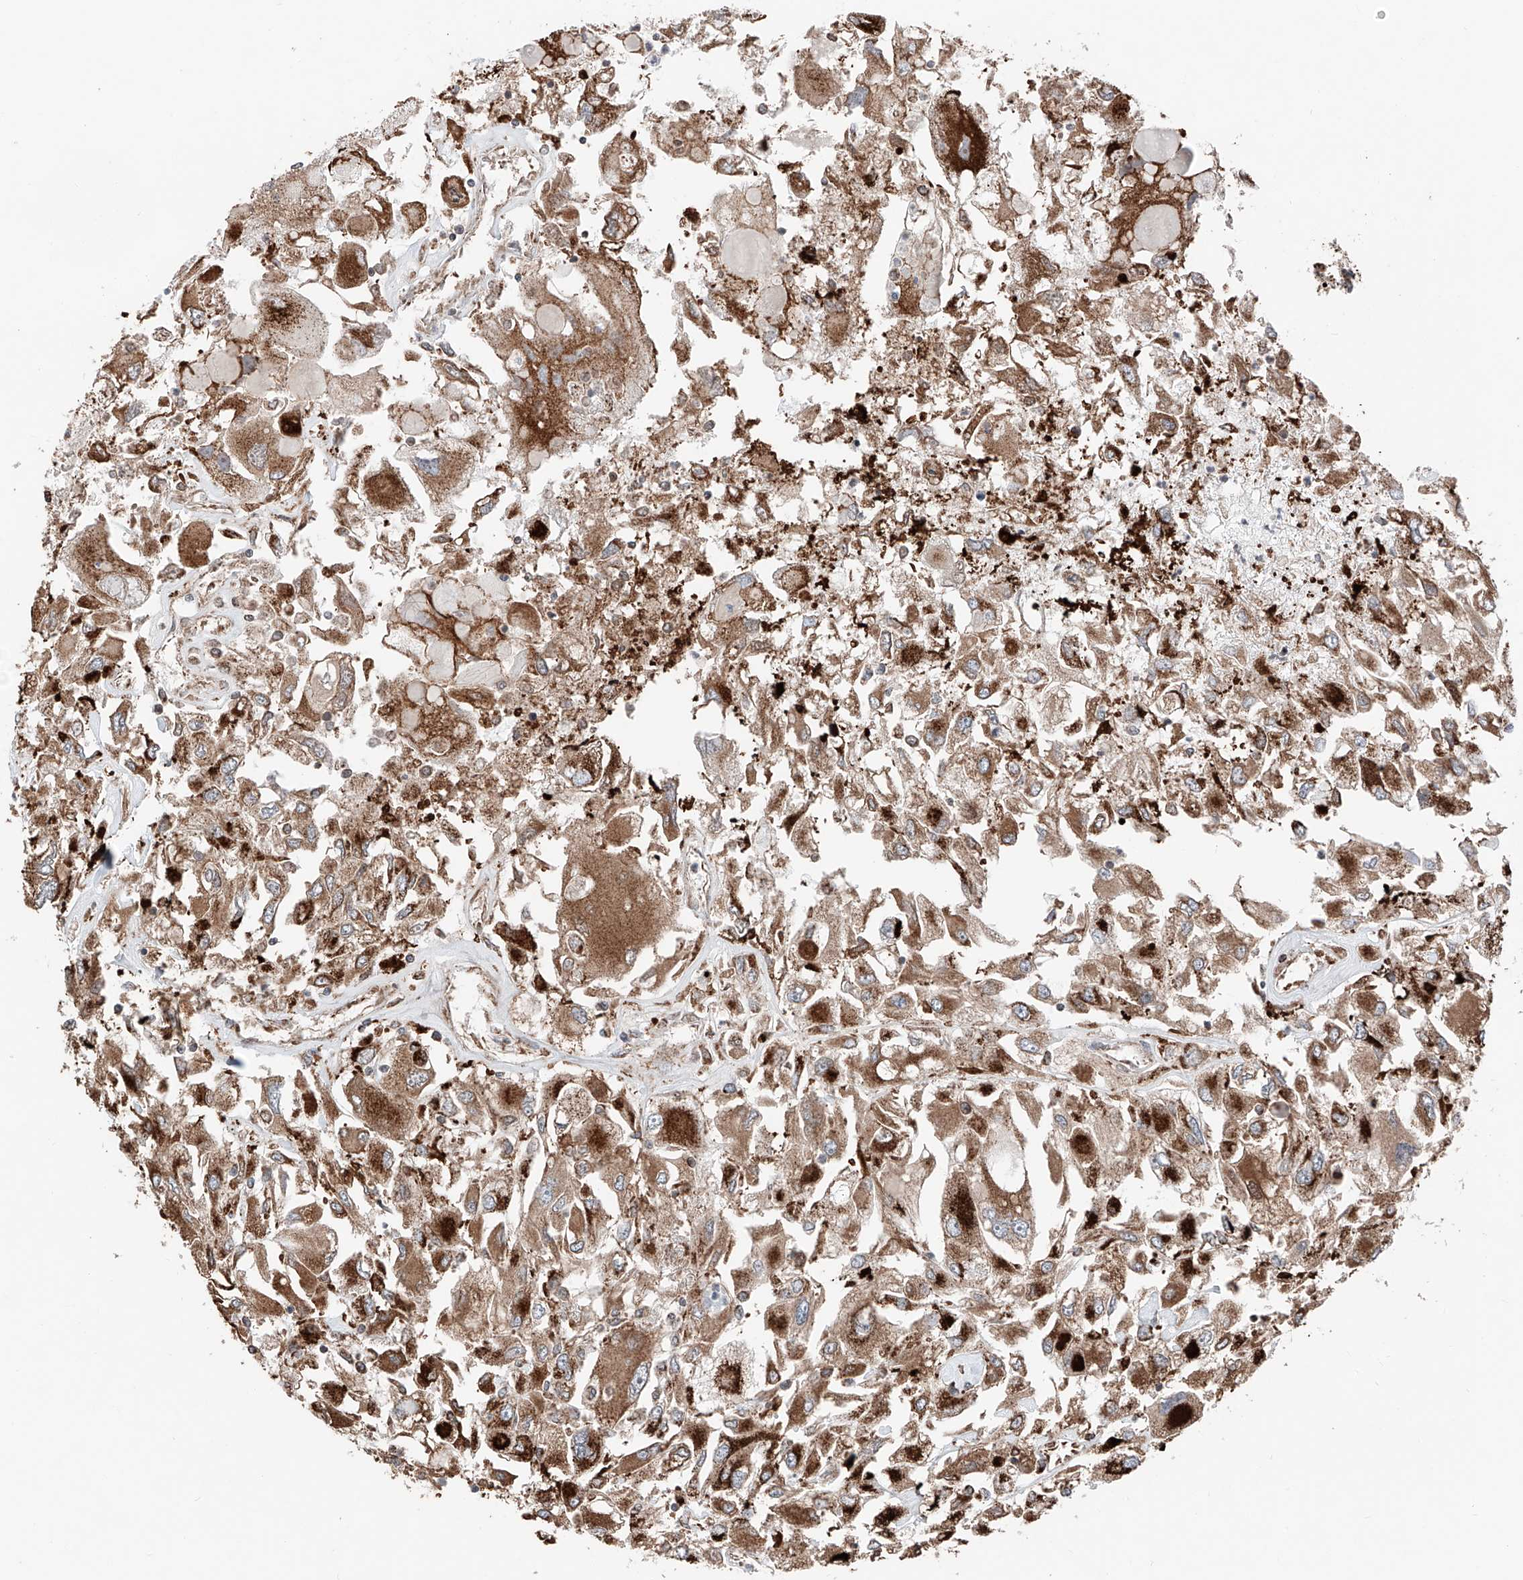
{"staining": {"intensity": "moderate", "quantity": ">75%", "location": "cytoplasmic/membranous"}, "tissue": "renal cancer", "cell_type": "Tumor cells", "image_type": "cancer", "snomed": [{"axis": "morphology", "description": "Adenocarcinoma, NOS"}, {"axis": "topography", "description": "Kidney"}], "caption": "Adenocarcinoma (renal) stained for a protein (brown) shows moderate cytoplasmic/membranous positive positivity in about >75% of tumor cells.", "gene": "ZSCAN29", "patient": {"sex": "female", "age": 52}}